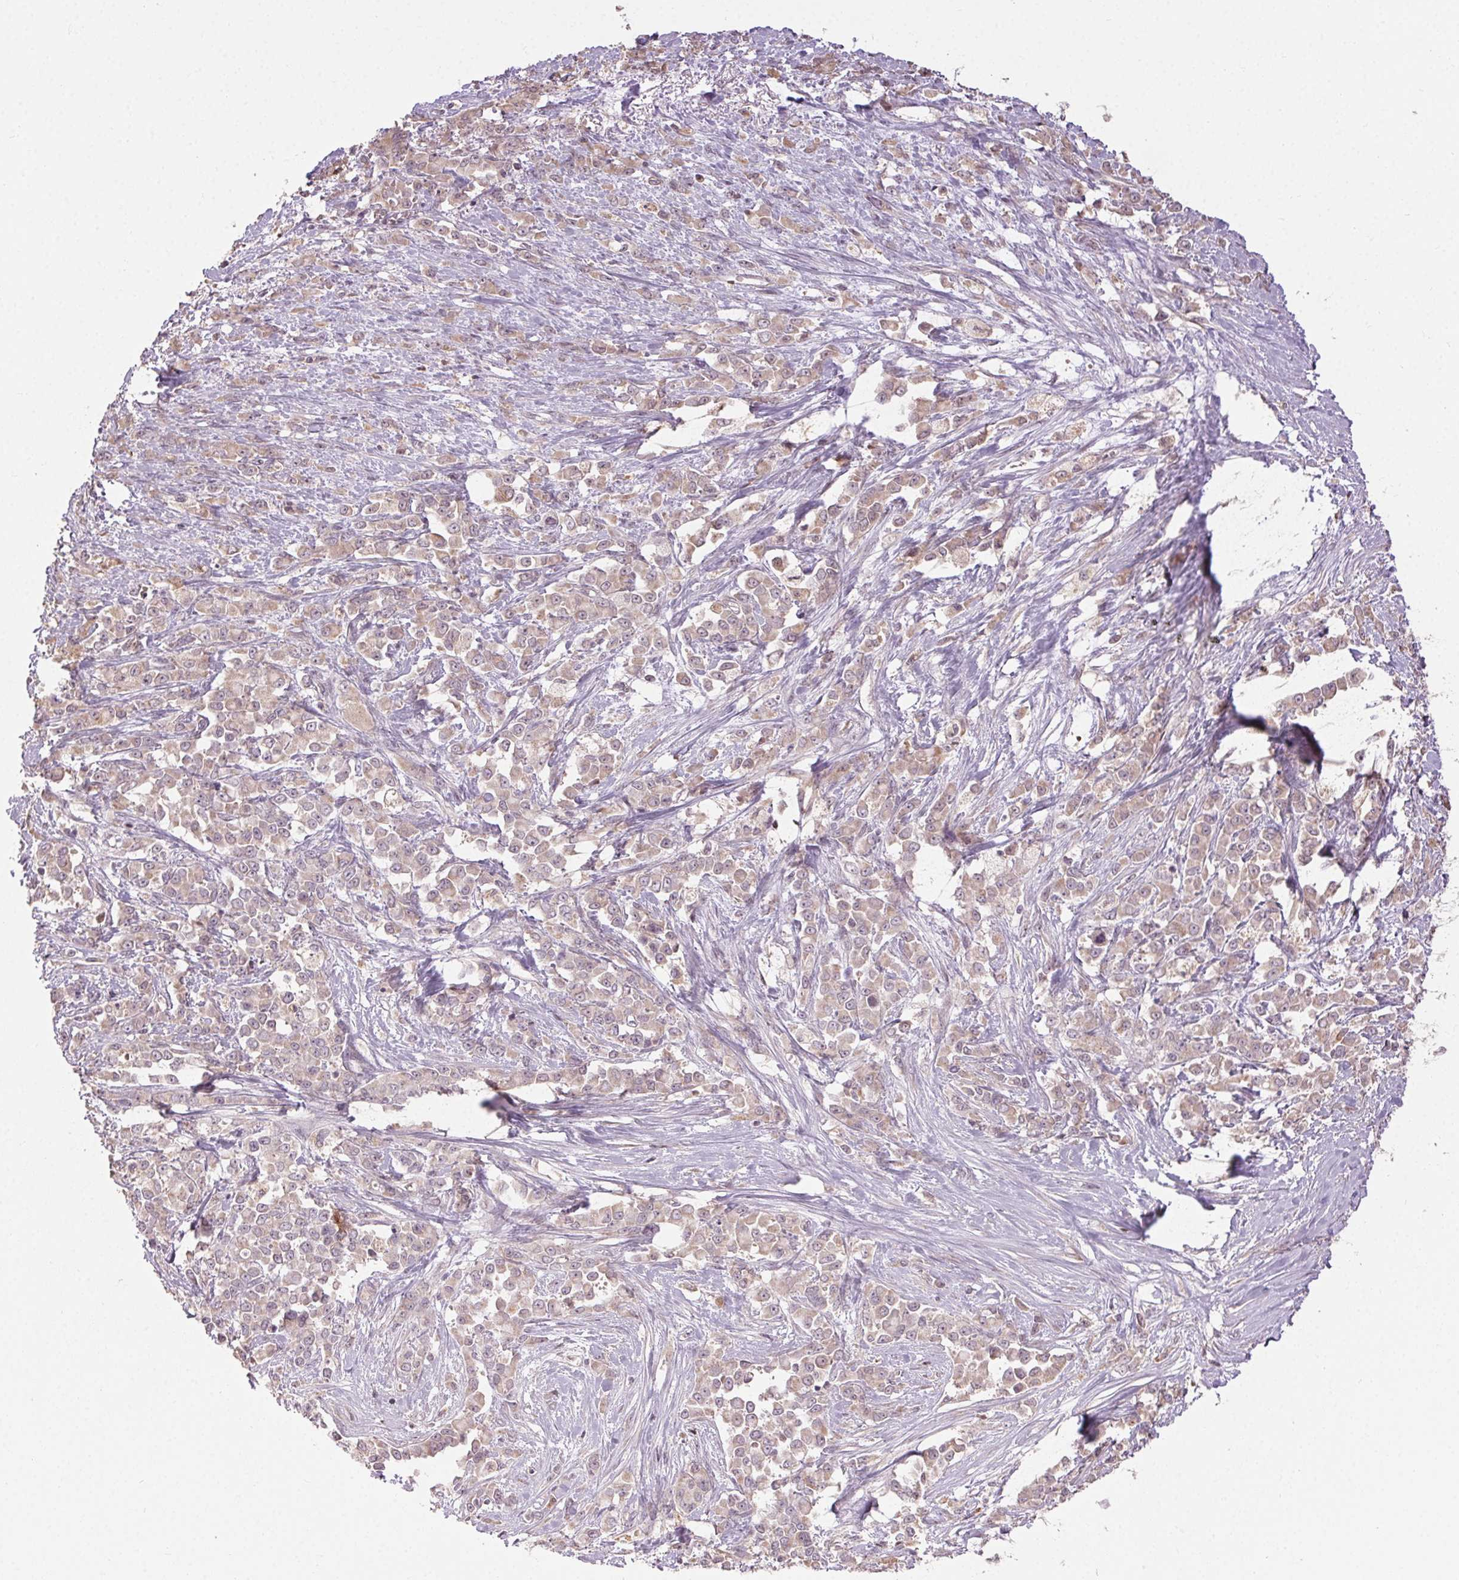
{"staining": {"intensity": "weak", "quantity": "25%-75%", "location": "cytoplasmic/membranous"}, "tissue": "stomach cancer", "cell_type": "Tumor cells", "image_type": "cancer", "snomed": [{"axis": "morphology", "description": "Adenocarcinoma, NOS"}, {"axis": "topography", "description": "Stomach"}], "caption": "Immunohistochemistry (IHC) (DAB (3,3'-diaminobenzidine)) staining of human stomach adenocarcinoma reveals weak cytoplasmic/membranous protein staining in approximately 25%-75% of tumor cells.", "gene": "ATP1B3", "patient": {"sex": "female", "age": 76}}